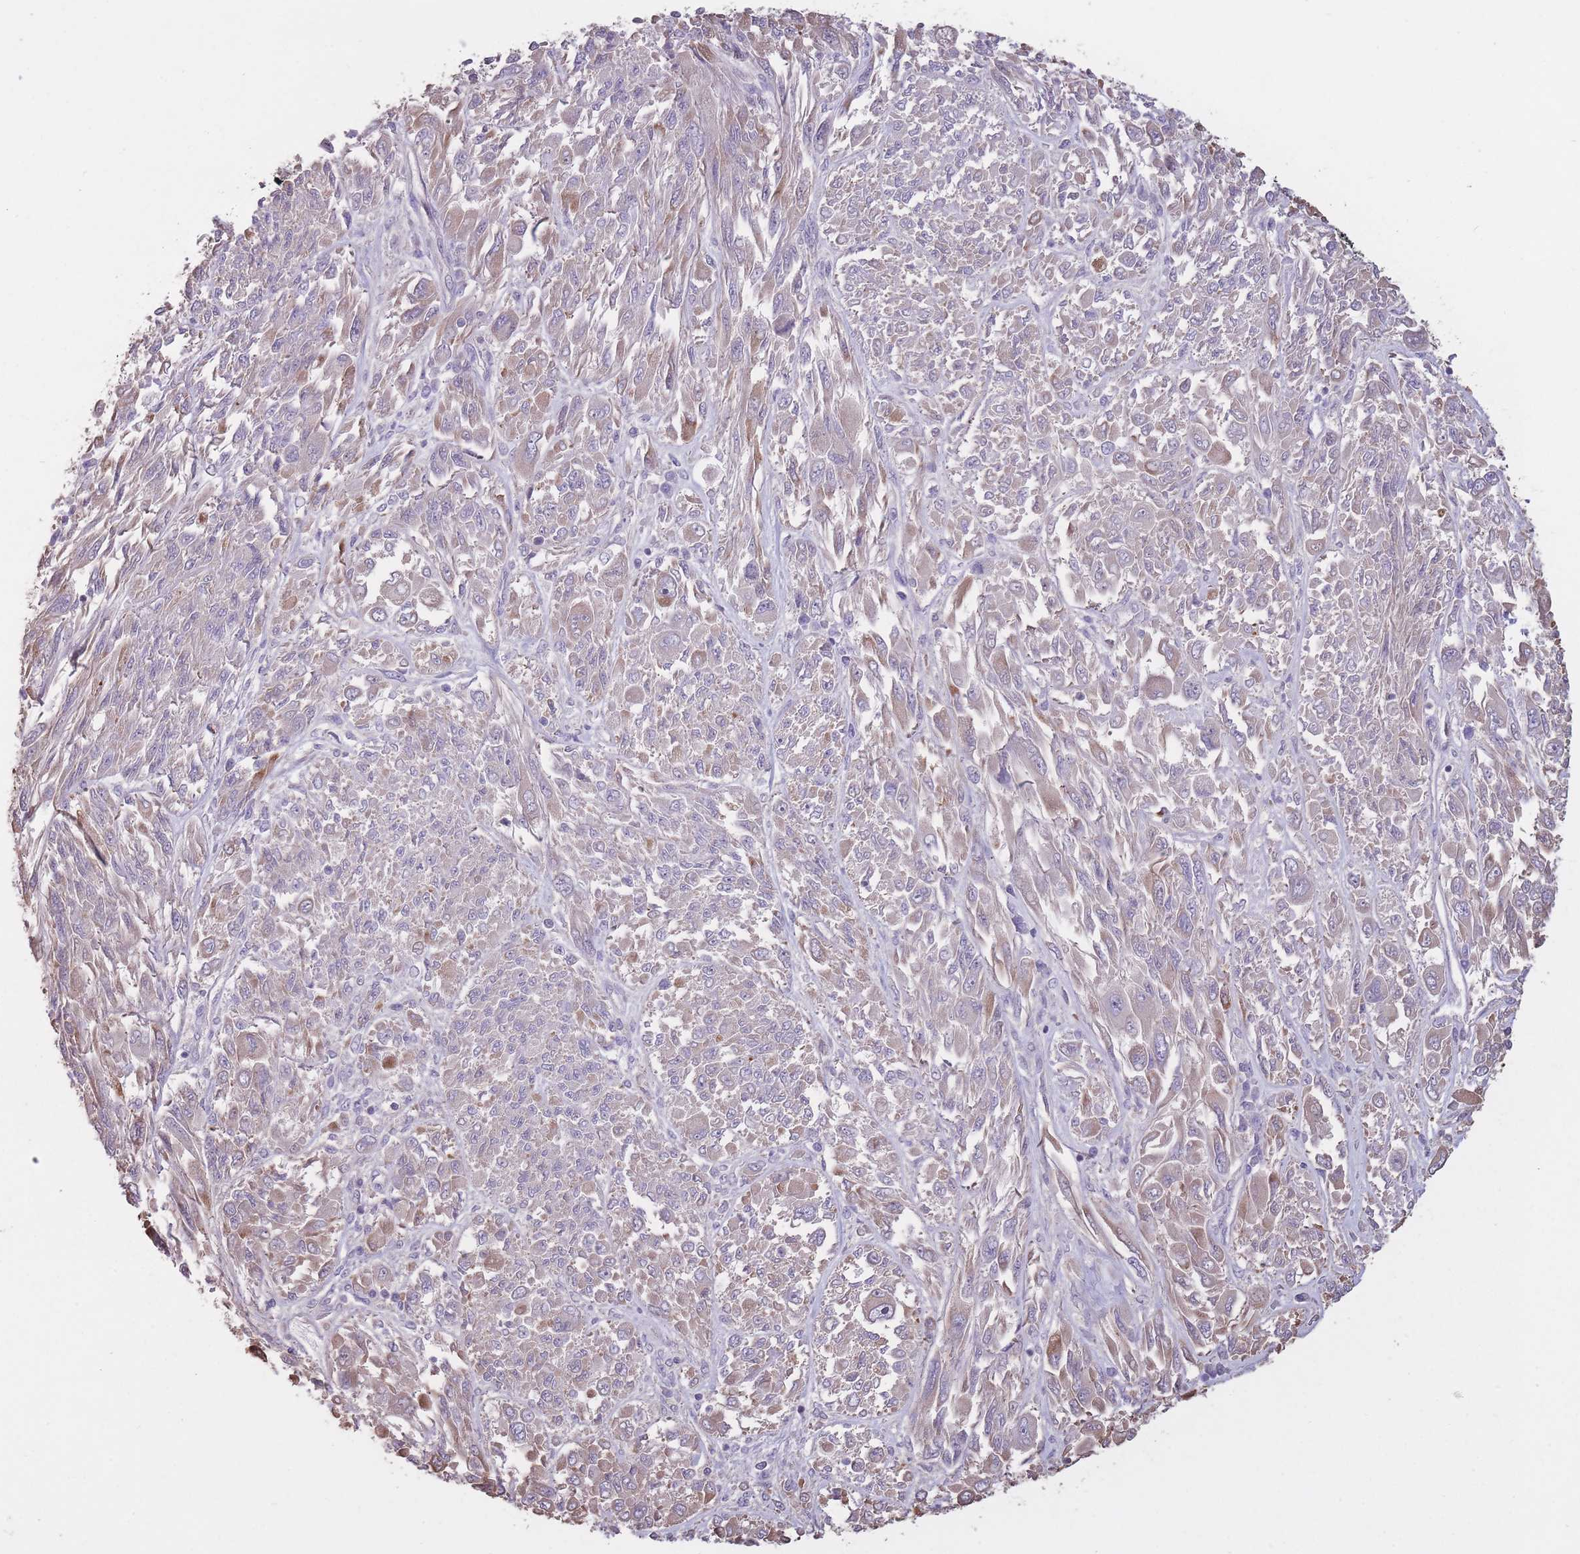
{"staining": {"intensity": "weak", "quantity": "<25%", "location": "cytoplasmic/membranous"}, "tissue": "melanoma", "cell_type": "Tumor cells", "image_type": "cancer", "snomed": [{"axis": "morphology", "description": "Malignant melanoma, NOS"}, {"axis": "topography", "description": "Skin"}], "caption": "IHC histopathology image of neoplastic tissue: malignant melanoma stained with DAB (3,3'-diaminobenzidine) exhibits no significant protein expression in tumor cells.", "gene": "RSPH10B", "patient": {"sex": "female", "age": 91}}